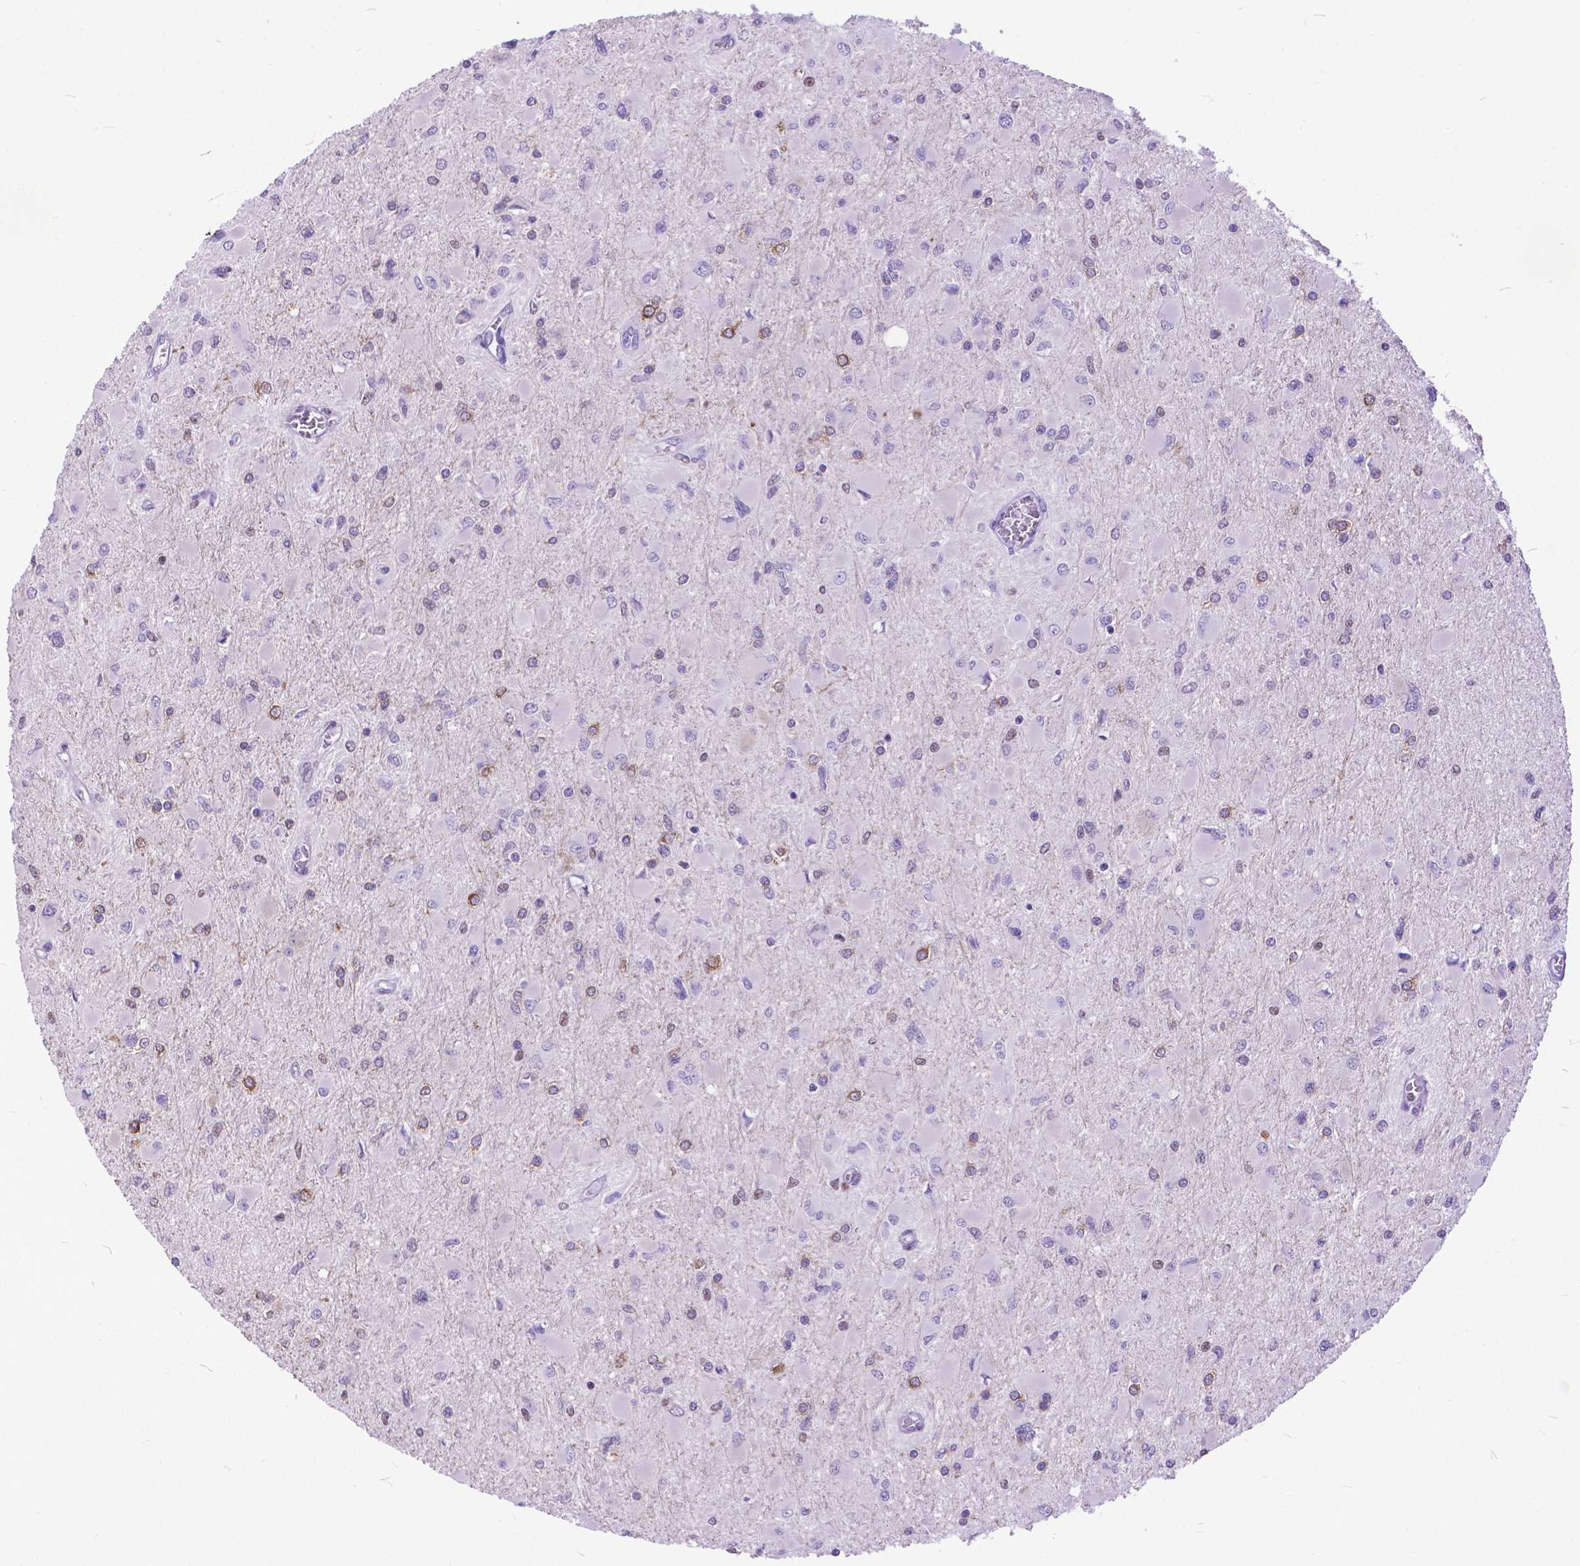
{"staining": {"intensity": "moderate", "quantity": "<25%", "location": "cytoplasmic/membranous"}, "tissue": "glioma", "cell_type": "Tumor cells", "image_type": "cancer", "snomed": [{"axis": "morphology", "description": "Glioma, malignant, High grade"}, {"axis": "topography", "description": "Cerebral cortex"}], "caption": "A brown stain shows moderate cytoplasmic/membranous positivity of a protein in glioma tumor cells.", "gene": "POLE4", "patient": {"sex": "female", "age": 36}}